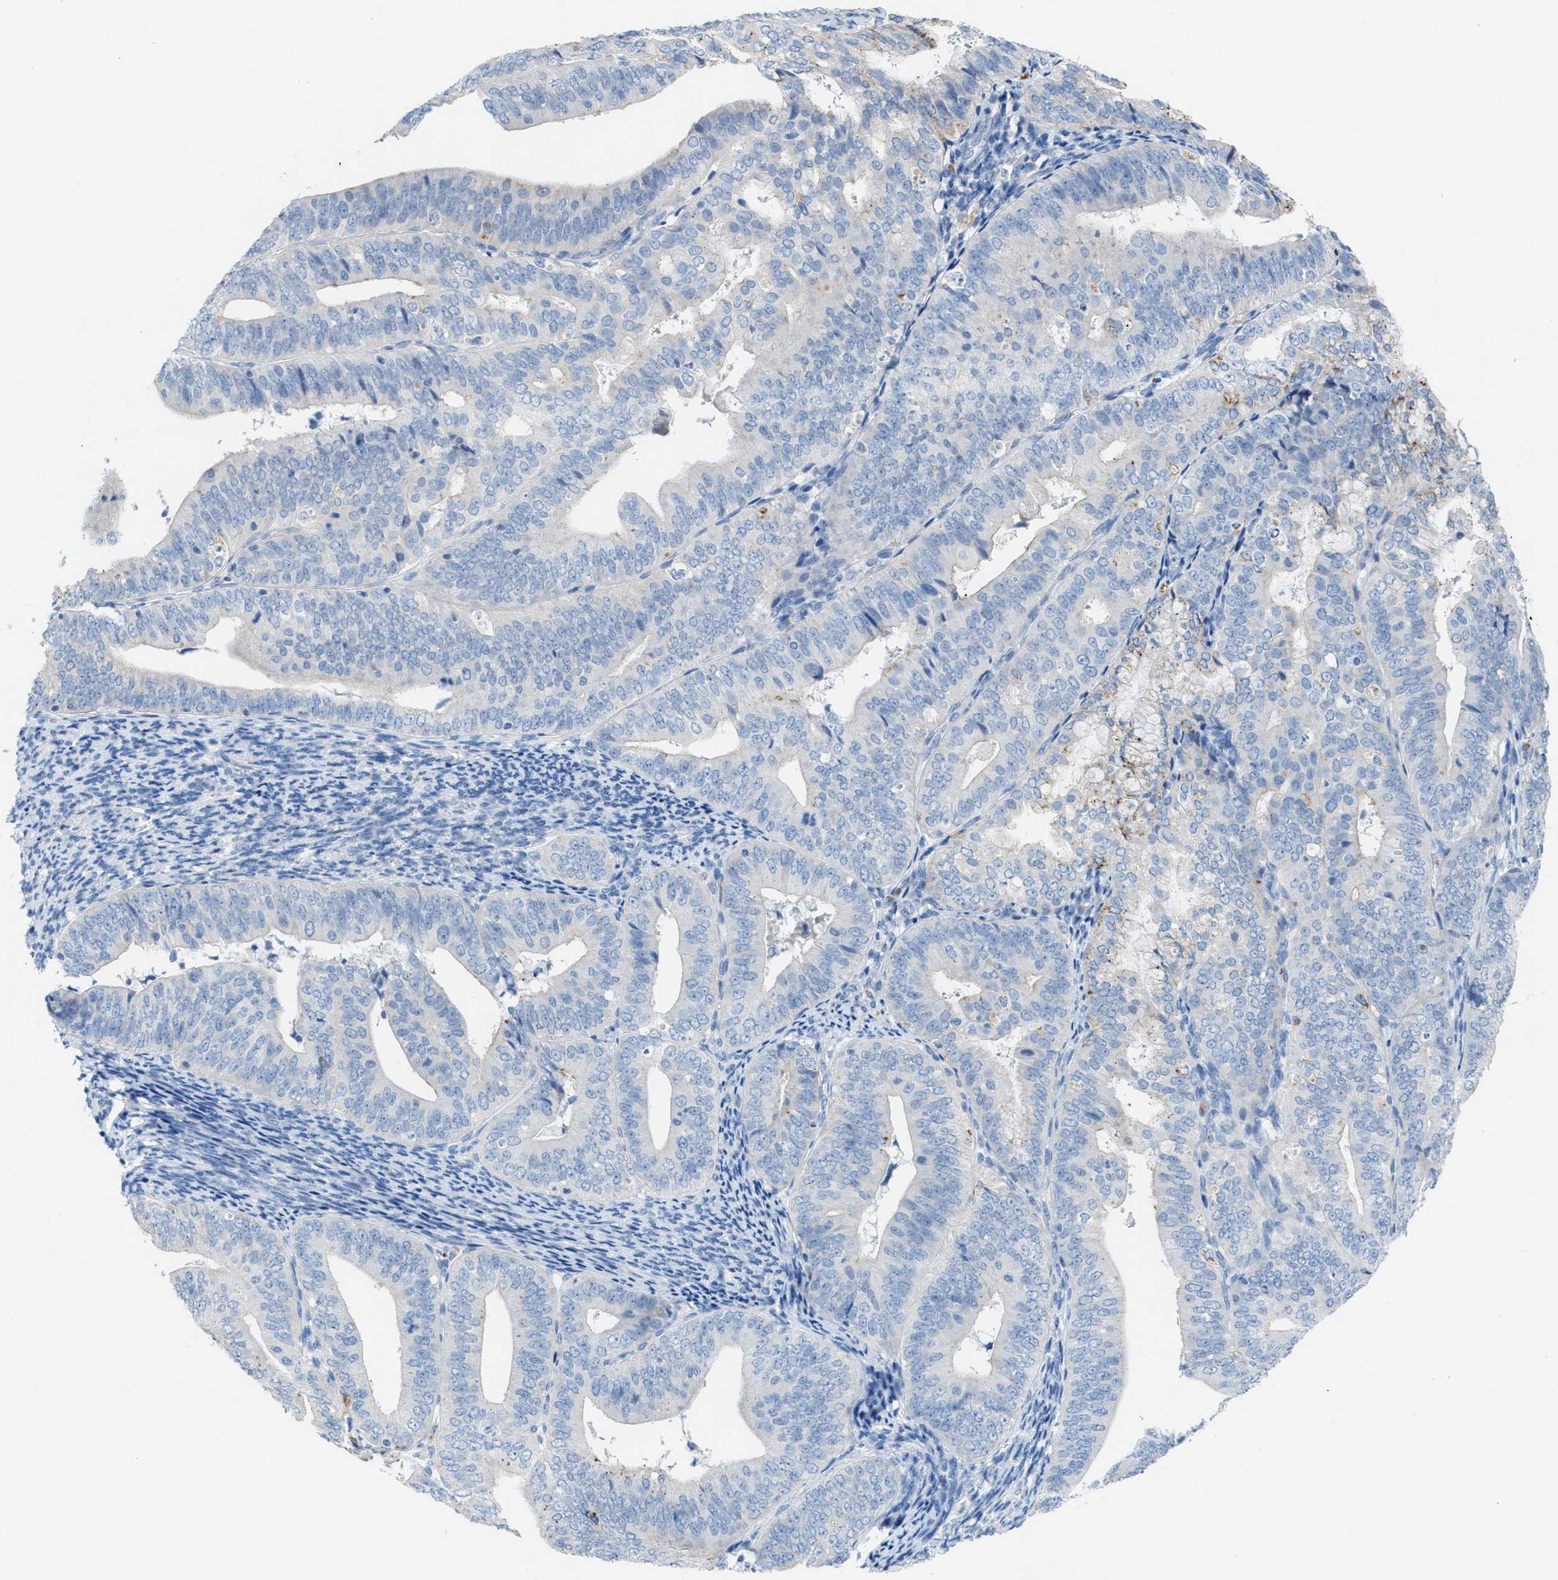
{"staining": {"intensity": "negative", "quantity": "none", "location": "none"}, "tissue": "endometrial cancer", "cell_type": "Tumor cells", "image_type": "cancer", "snomed": [{"axis": "morphology", "description": "Adenocarcinoma, NOS"}, {"axis": "topography", "description": "Endometrium"}], "caption": "Tumor cells are negative for protein expression in human endometrial cancer.", "gene": "ASPA", "patient": {"sex": "female", "age": 63}}